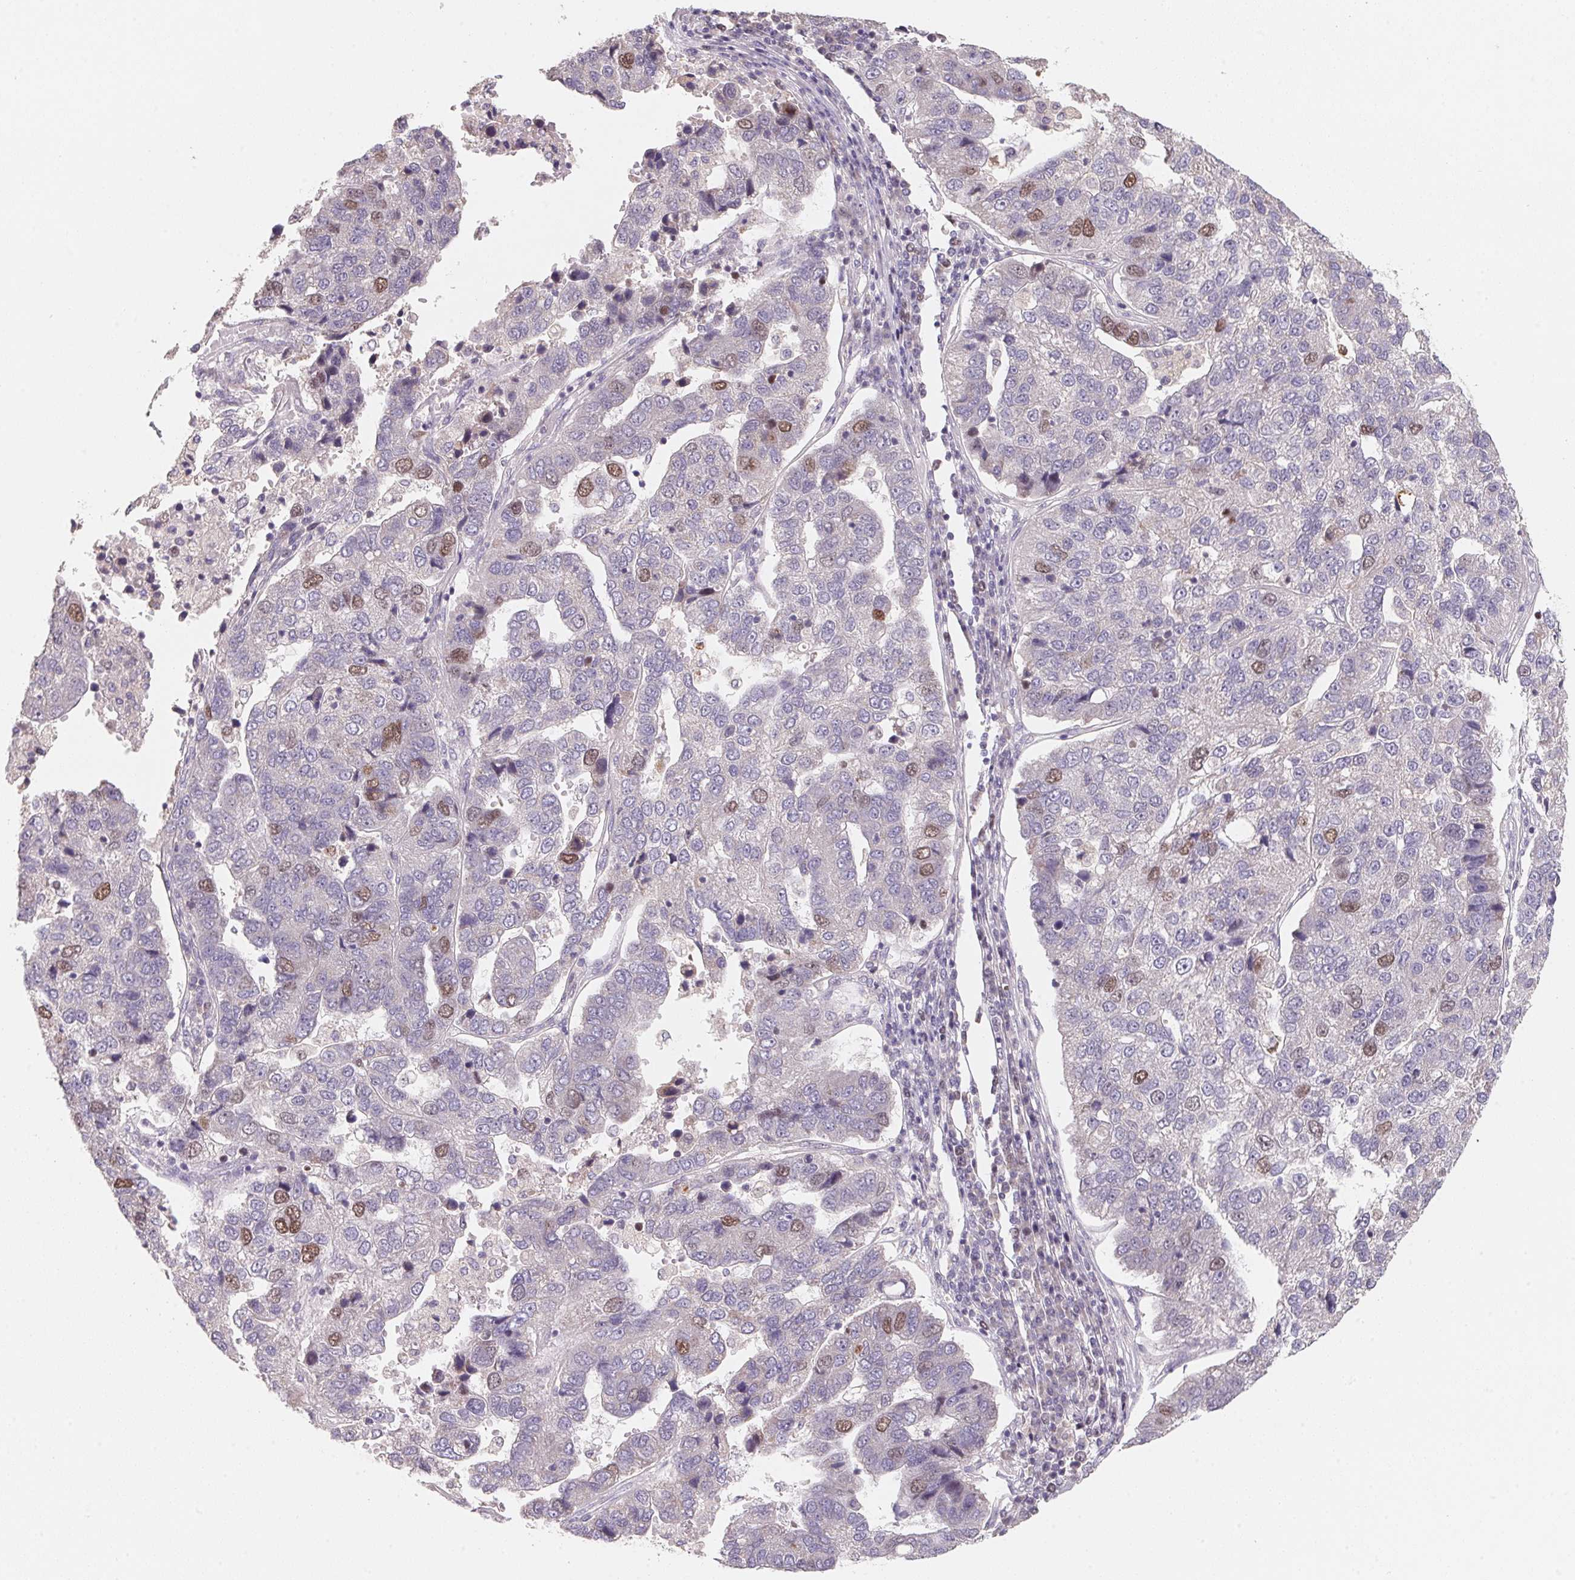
{"staining": {"intensity": "strong", "quantity": "<25%", "location": "nuclear"}, "tissue": "pancreatic cancer", "cell_type": "Tumor cells", "image_type": "cancer", "snomed": [{"axis": "morphology", "description": "Adenocarcinoma, NOS"}, {"axis": "topography", "description": "Pancreas"}], "caption": "Pancreatic adenocarcinoma stained with immunohistochemistry reveals strong nuclear staining in about <25% of tumor cells.", "gene": "KIFC1", "patient": {"sex": "female", "age": 61}}